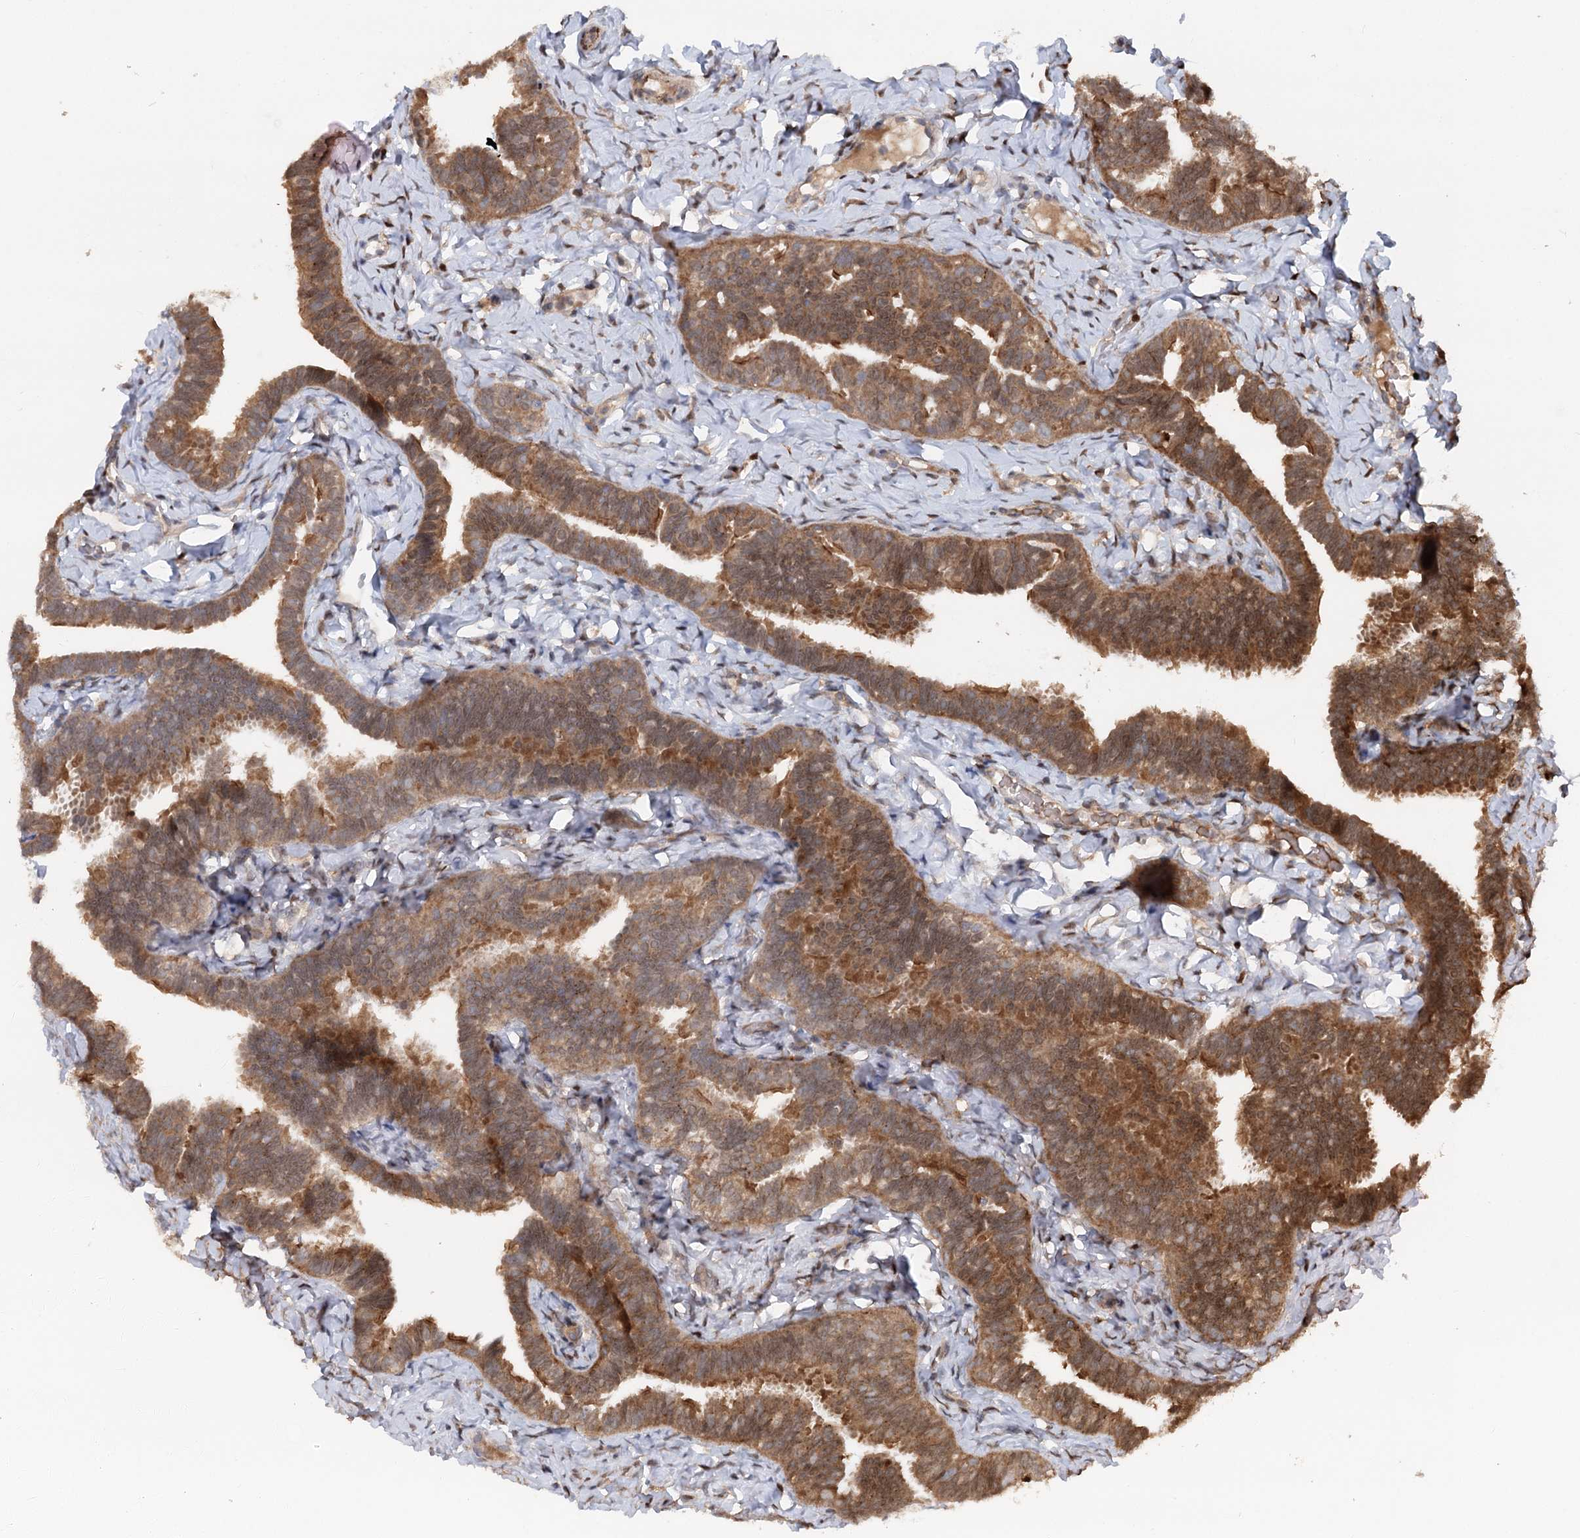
{"staining": {"intensity": "strong", "quantity": ">75%", "location": "cytoplasmic/membranous"}, "tissue": "fallopian tube", "cell_type": "Glandular cells", "image_type": "normal", "snomed": [{"axis": "morphology", "description": "Normal tissue, NOS"}, {"axis": "topography", "description": "Fallopian tube"}], "caption": "This micrograph exhibits immunohistochemistry (IHC) staining of benign fallopian tube, with high strong cytoplasmic/membranous staining in approximately >75% of glandular cells.", "gene": "RNF111", "patient": {"sex": "female", "age": 65}}